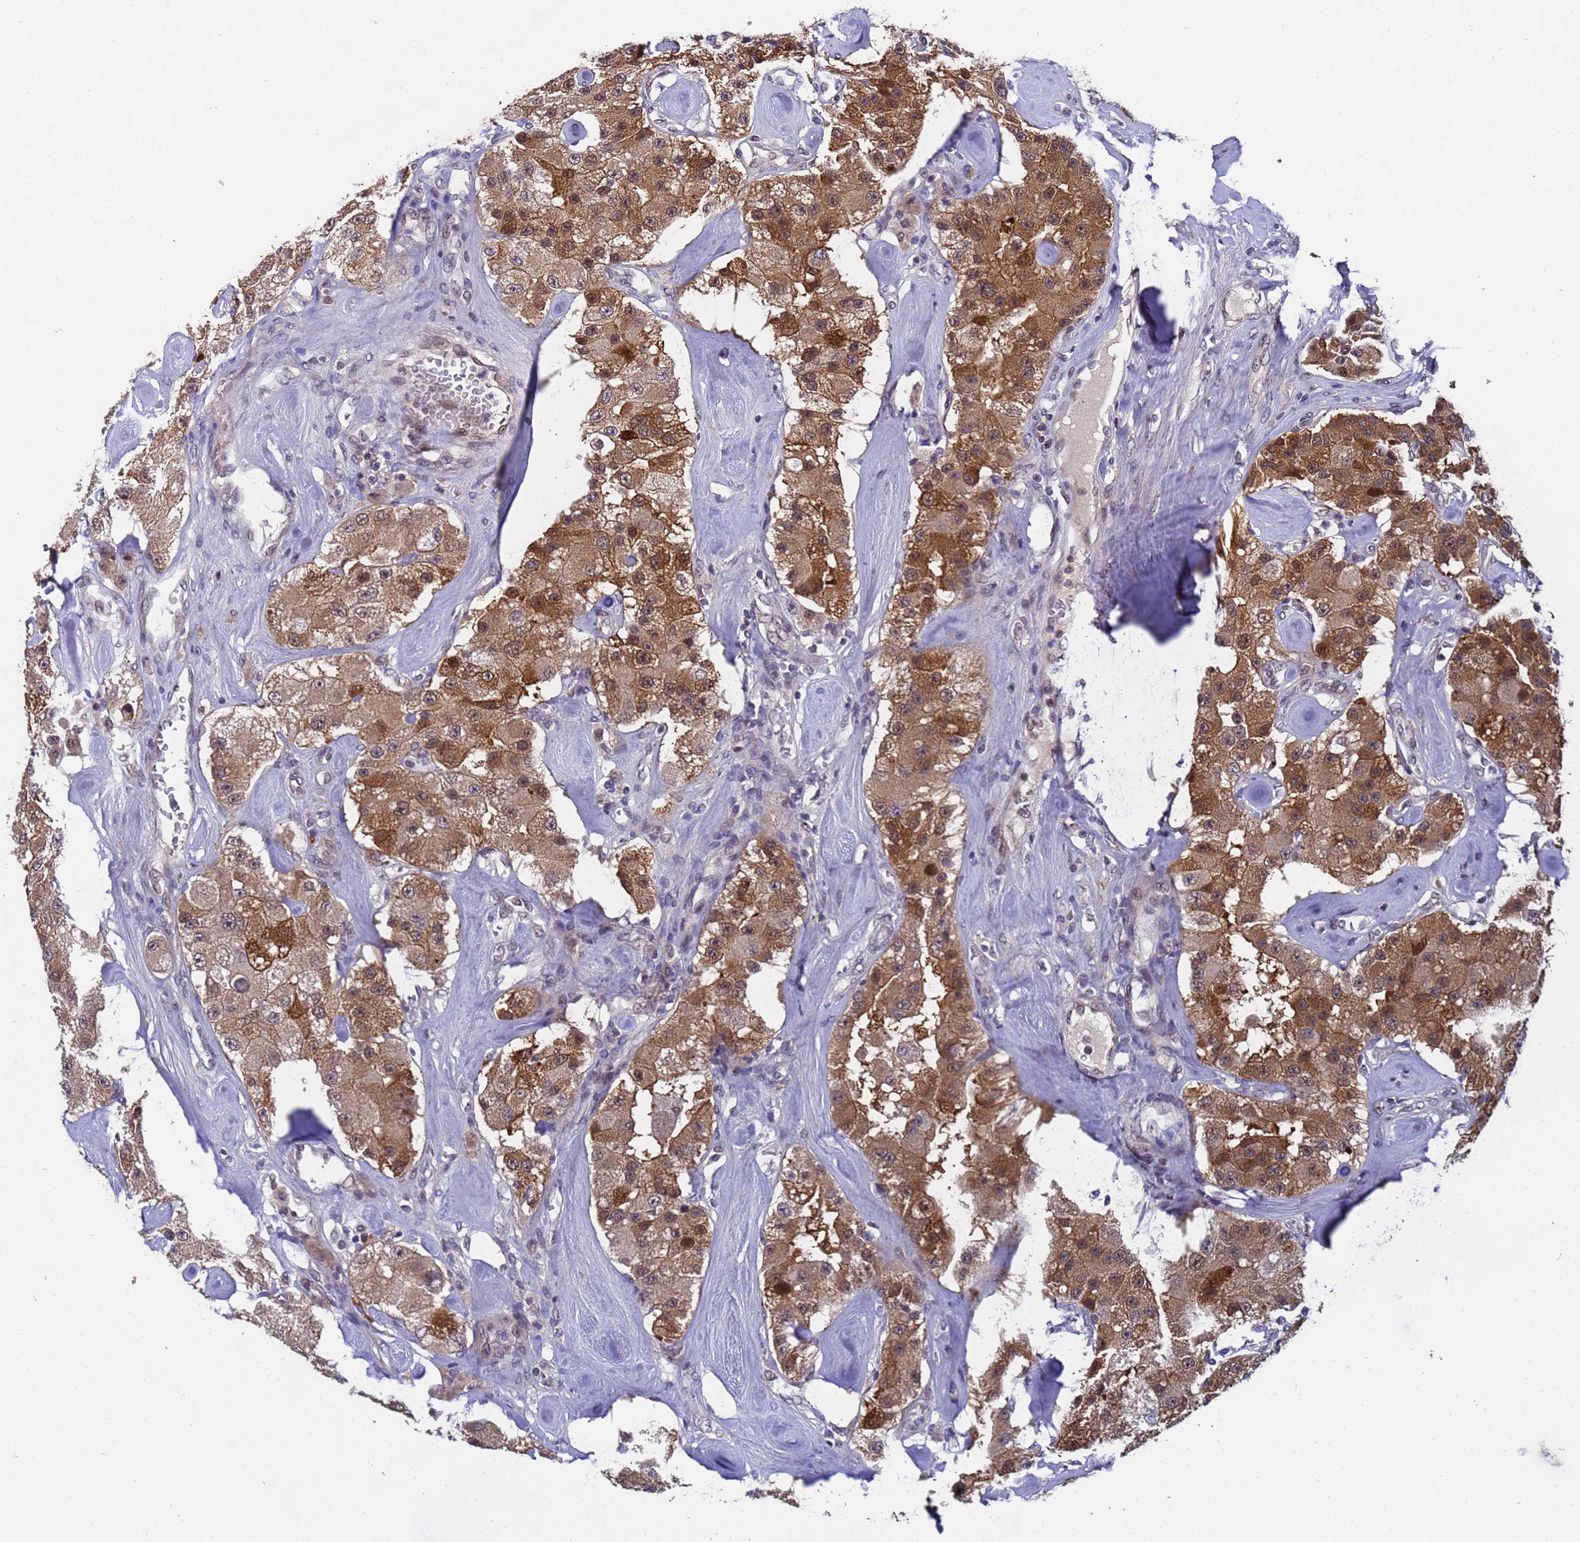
{"staining": {"intensity": "strong", "quantity": ">75%", "location": "cytoplasmic/membranous,nuclear"}, "tissue": "carcinoid", "cell_type": "Tumor cells", "image_type": "cancer", "snomed": [{"axis": "morphology", "description": "Carcinoid, malignant, NOS"}, {"axis": "topography", "description": "Pancreas"}], "caption": "Carcinoid stained with immunohistochemistry reveals strong cytoplasmic/membranous and nuclear expression in about >75% of tumor cells.", "gene": "ANAPC13", "patient": {"sex": "male", "age": 41}}